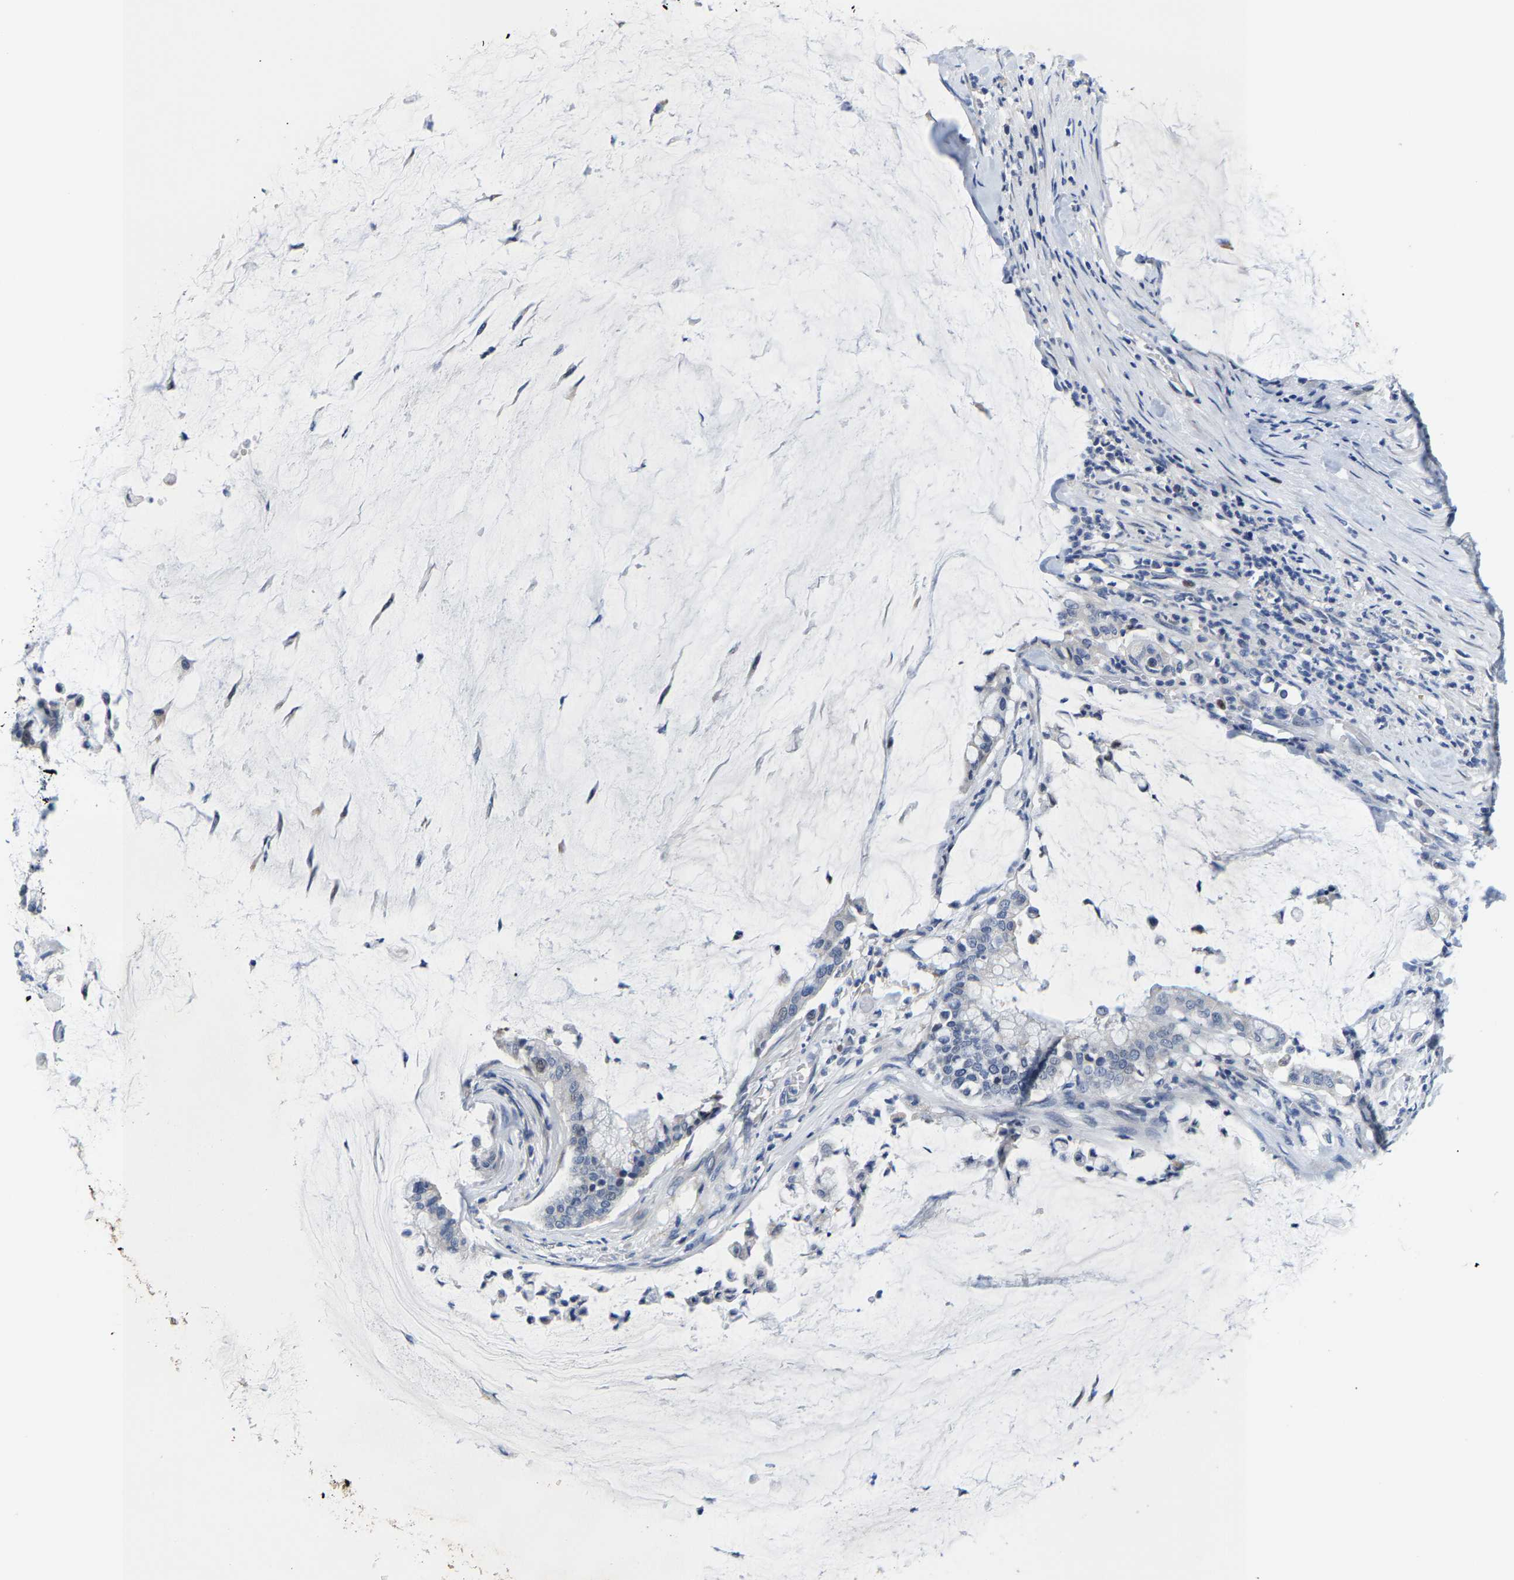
{"staining": {"intensity": "negative", "quantity": "none", "location": "none"}, "tissue": "pancreatic cancer", "cell_type": "Tumor cells", "image_type": "cancer", "snomed": [{"axis": "morphology", "description": "Adenocarcinoma, NOS"}, {"axis": "topography", "description": "Pancreas"}], "caption": "Tumor cells are negative for brown protein staining in pancreatic adenocarcinoma. The staining is performed using DAB brown chromogen with nuclei counter-stained in using hematoxylin.", "gene": "KLHL1", "patient": {"sex": "male", "age": 41}}